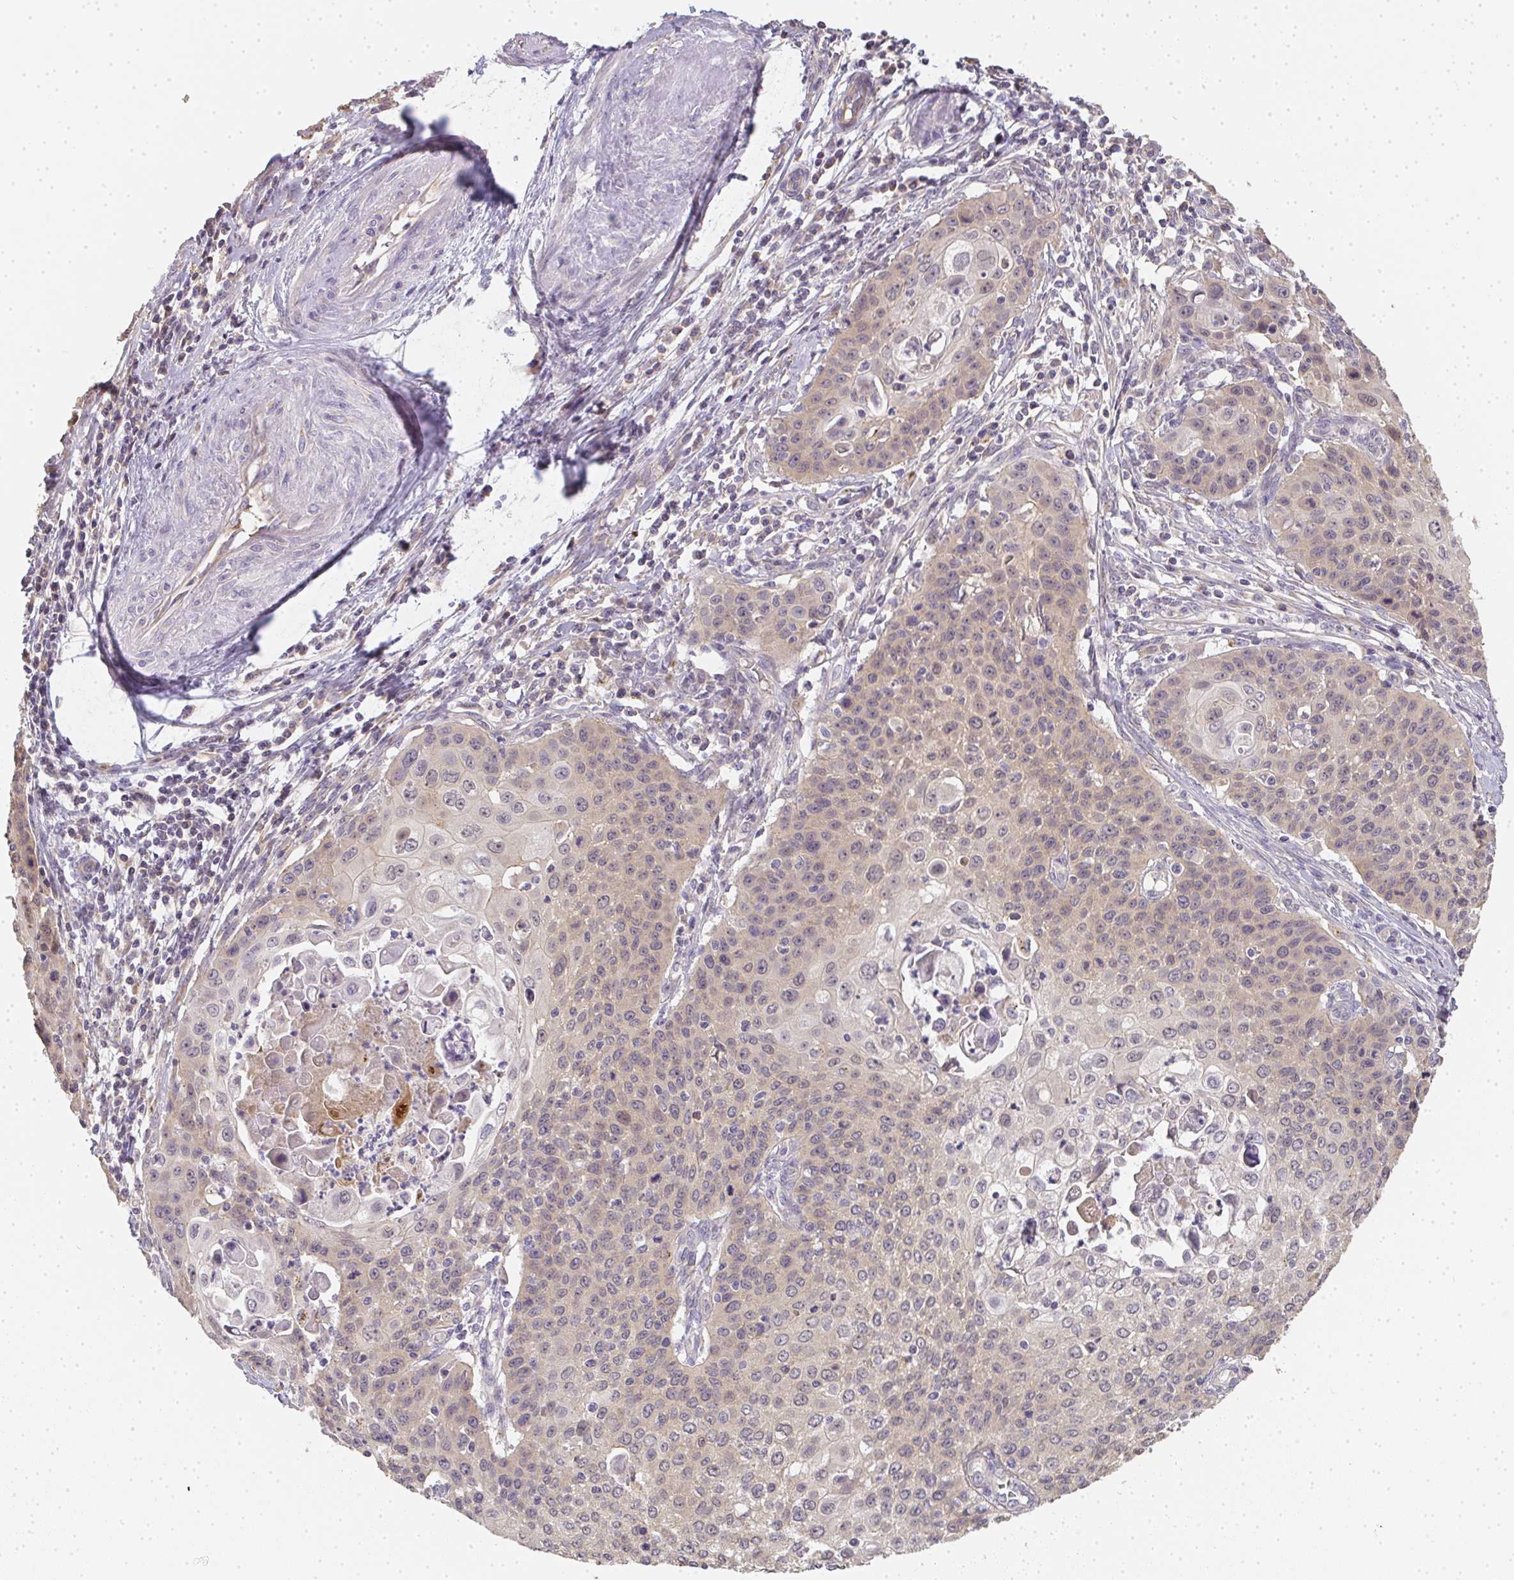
{"staining": {"intensity": "weak", "quantity": "25%-75%", "location": "cytoplasmic/membranous,nuclear"}, "tissue": "cervical cancer", "cell_type": "Tumor cells", "image_type": "cancer", "snomed": [{"axis": "morphology", "description": "Squamous cell carcinoma, NOS"}, {"axis": "topography", "description": "Cervix"}], "caption": "Immunohistochemical staining of human cervical cancer (squamous cell carcinoma) reveals weak cytoplasmic/membranous and nuclear protein positivity in approximately 25%-75% of tumor cells. Nuclei are stained in blue.", "gene": "SLC35B3", "patient": {"sex": "female", "age": 65}}